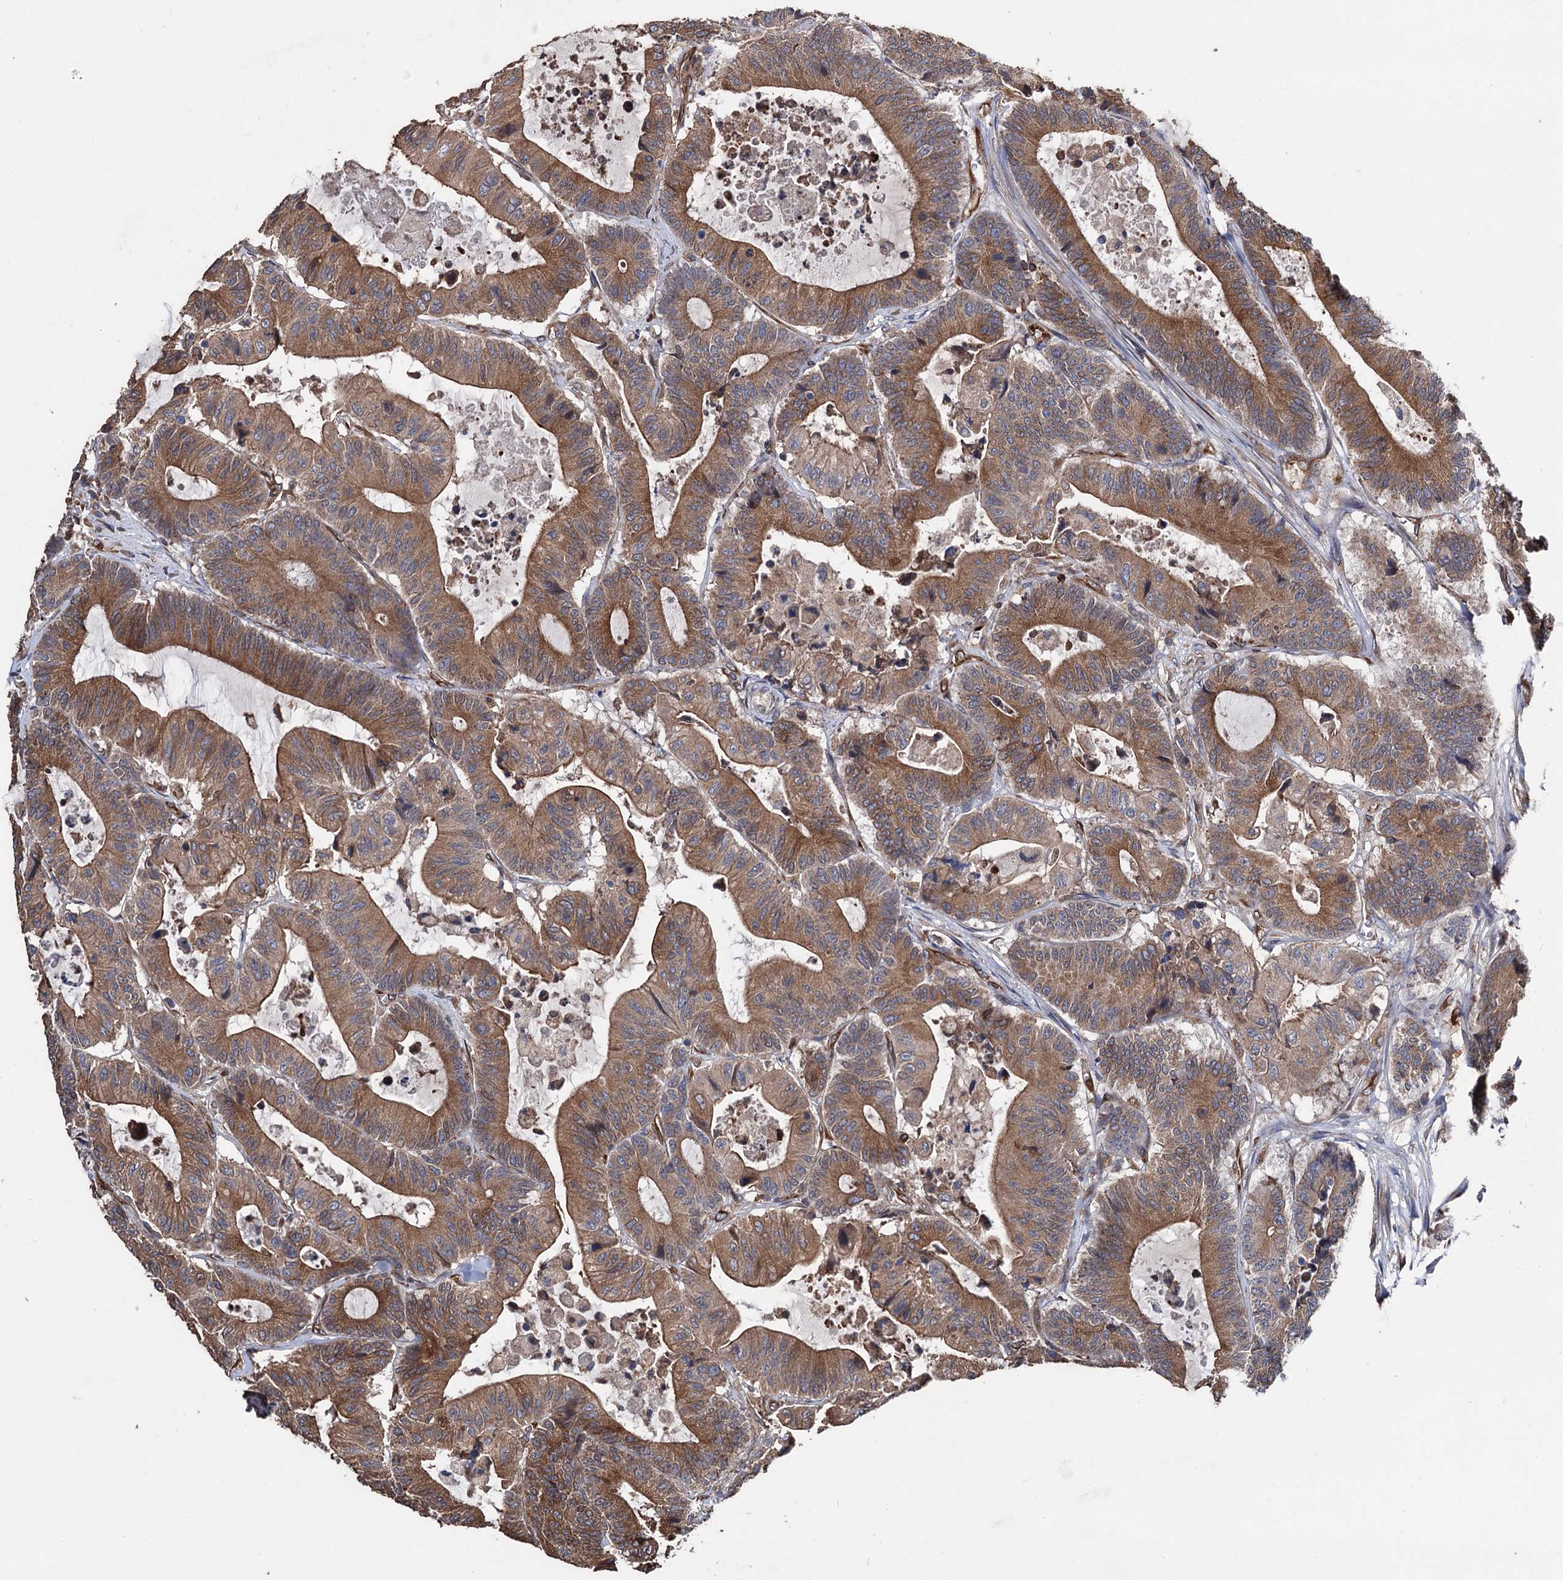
{"staining": {"intensity": "moderate", "quantity": ">75%", "location": "cytoplasmic/membranous"}, "tissue": "colorectal cancer", "cell_type": "Tumor cells", "image_type": "cancer", "snomed": [{"axis": "morphology", "description": "Adenocarcinoma, NOS"}, {"axis": "topography", "description": "Colon"}], "caption": "Brown immunohistochemical staining in human colorectal cancer (adenocarcinoma) reveals moderate cytoplasmic/membranous positivity in about >75% of tumor cells. (IHC, brightfield microscopy, high magnification).", "gene": "STING1", "patient": {"sex": "female", "age": 84}}